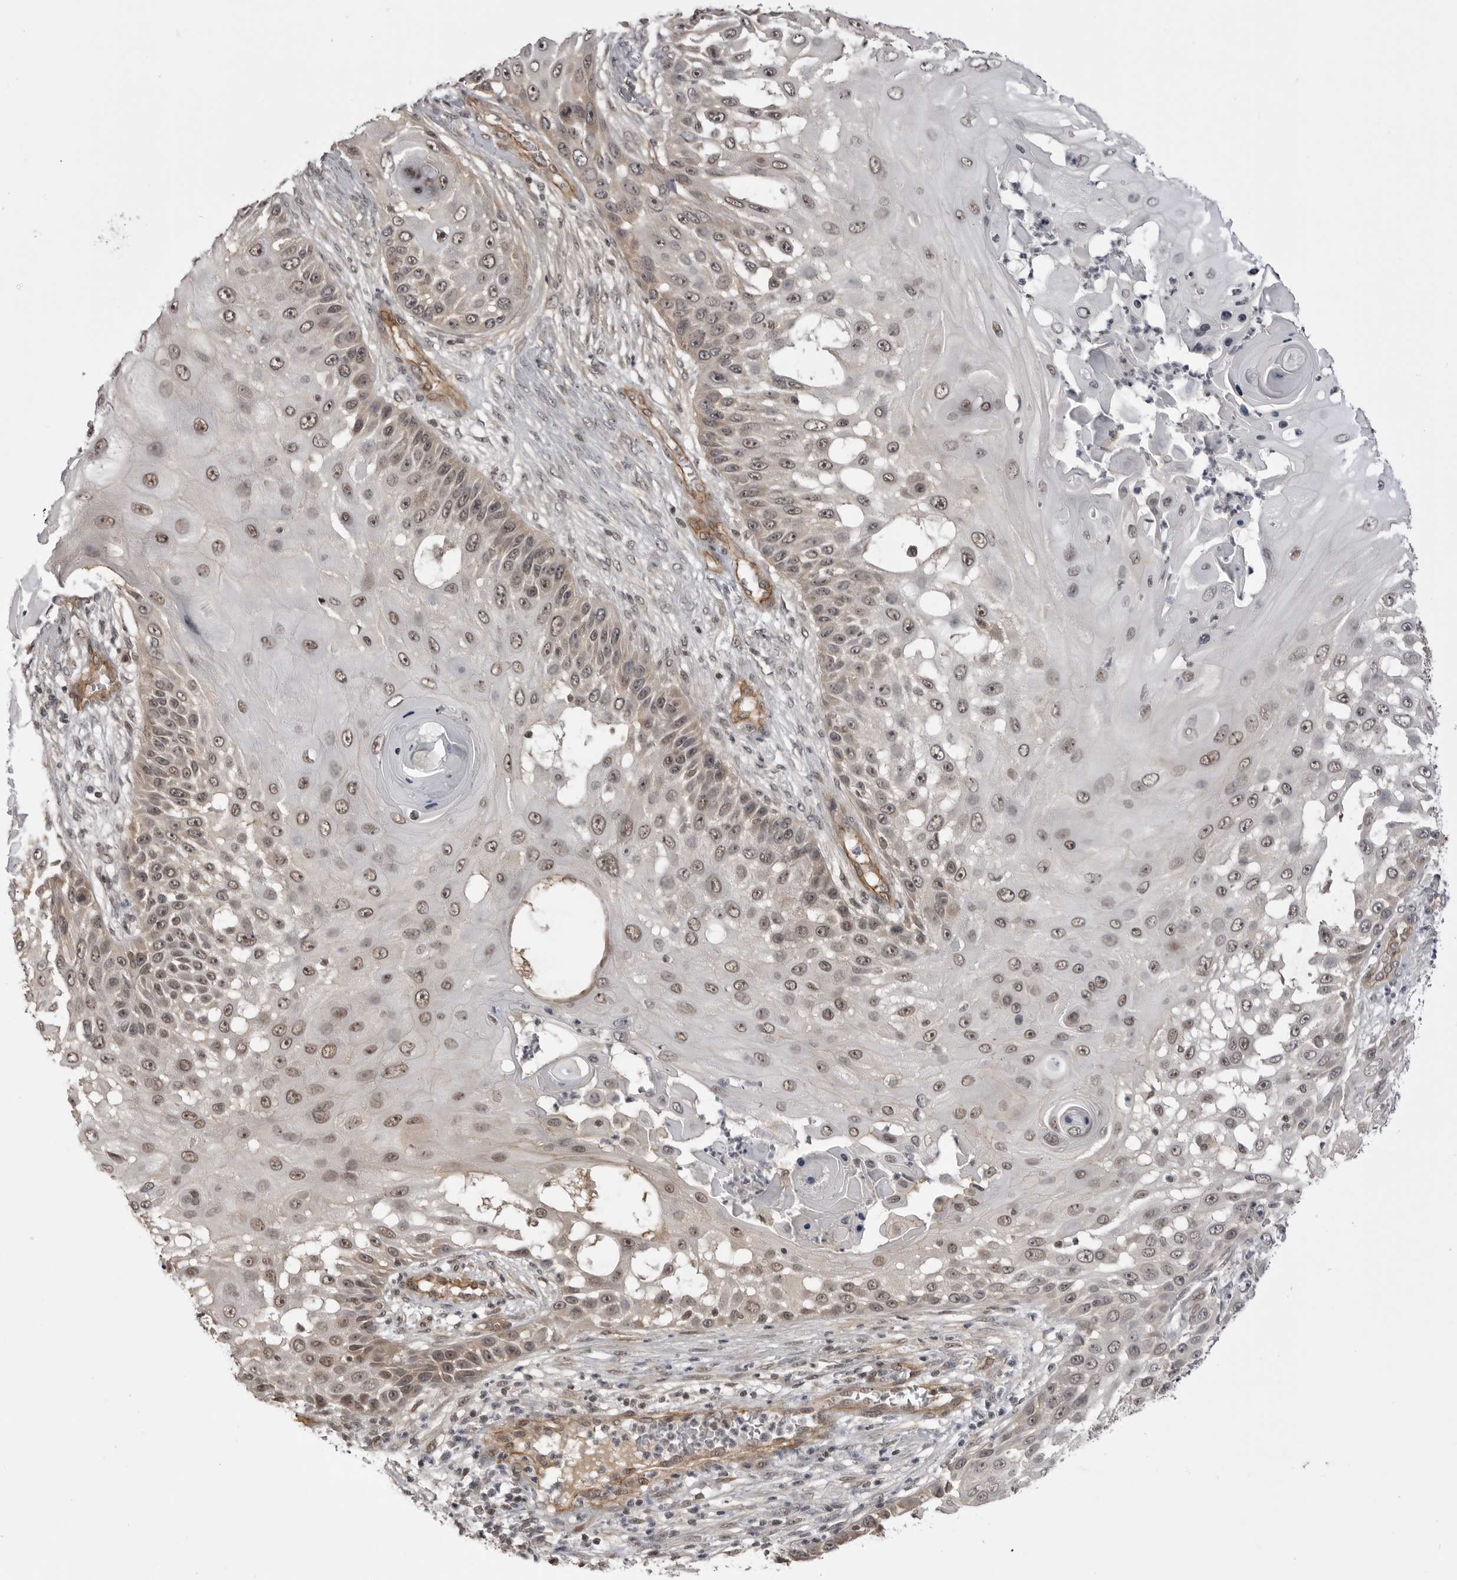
{"staining": {"intensity": "moderate", "quantity": "25%-75%", "location": "nuclear"}, "tissue": "skin cancer", "cell_type": "Tumor cells", "image_type": "cancer", "snomed": [{"axis": "morphology", "description": "Squamous cell carcinoma, NOS"}, {"axis": "topography", "description": "Skin"}], "caption": "Protein positivity by immunohistochemistry (IHC) demonstrates moderate nuclear positivity in about 25%-75% of tumor cells in skin cancer (squamous cell carcinoma).", "gene": "SORBS1", "patient": {"sex": "female", "age": 44}}